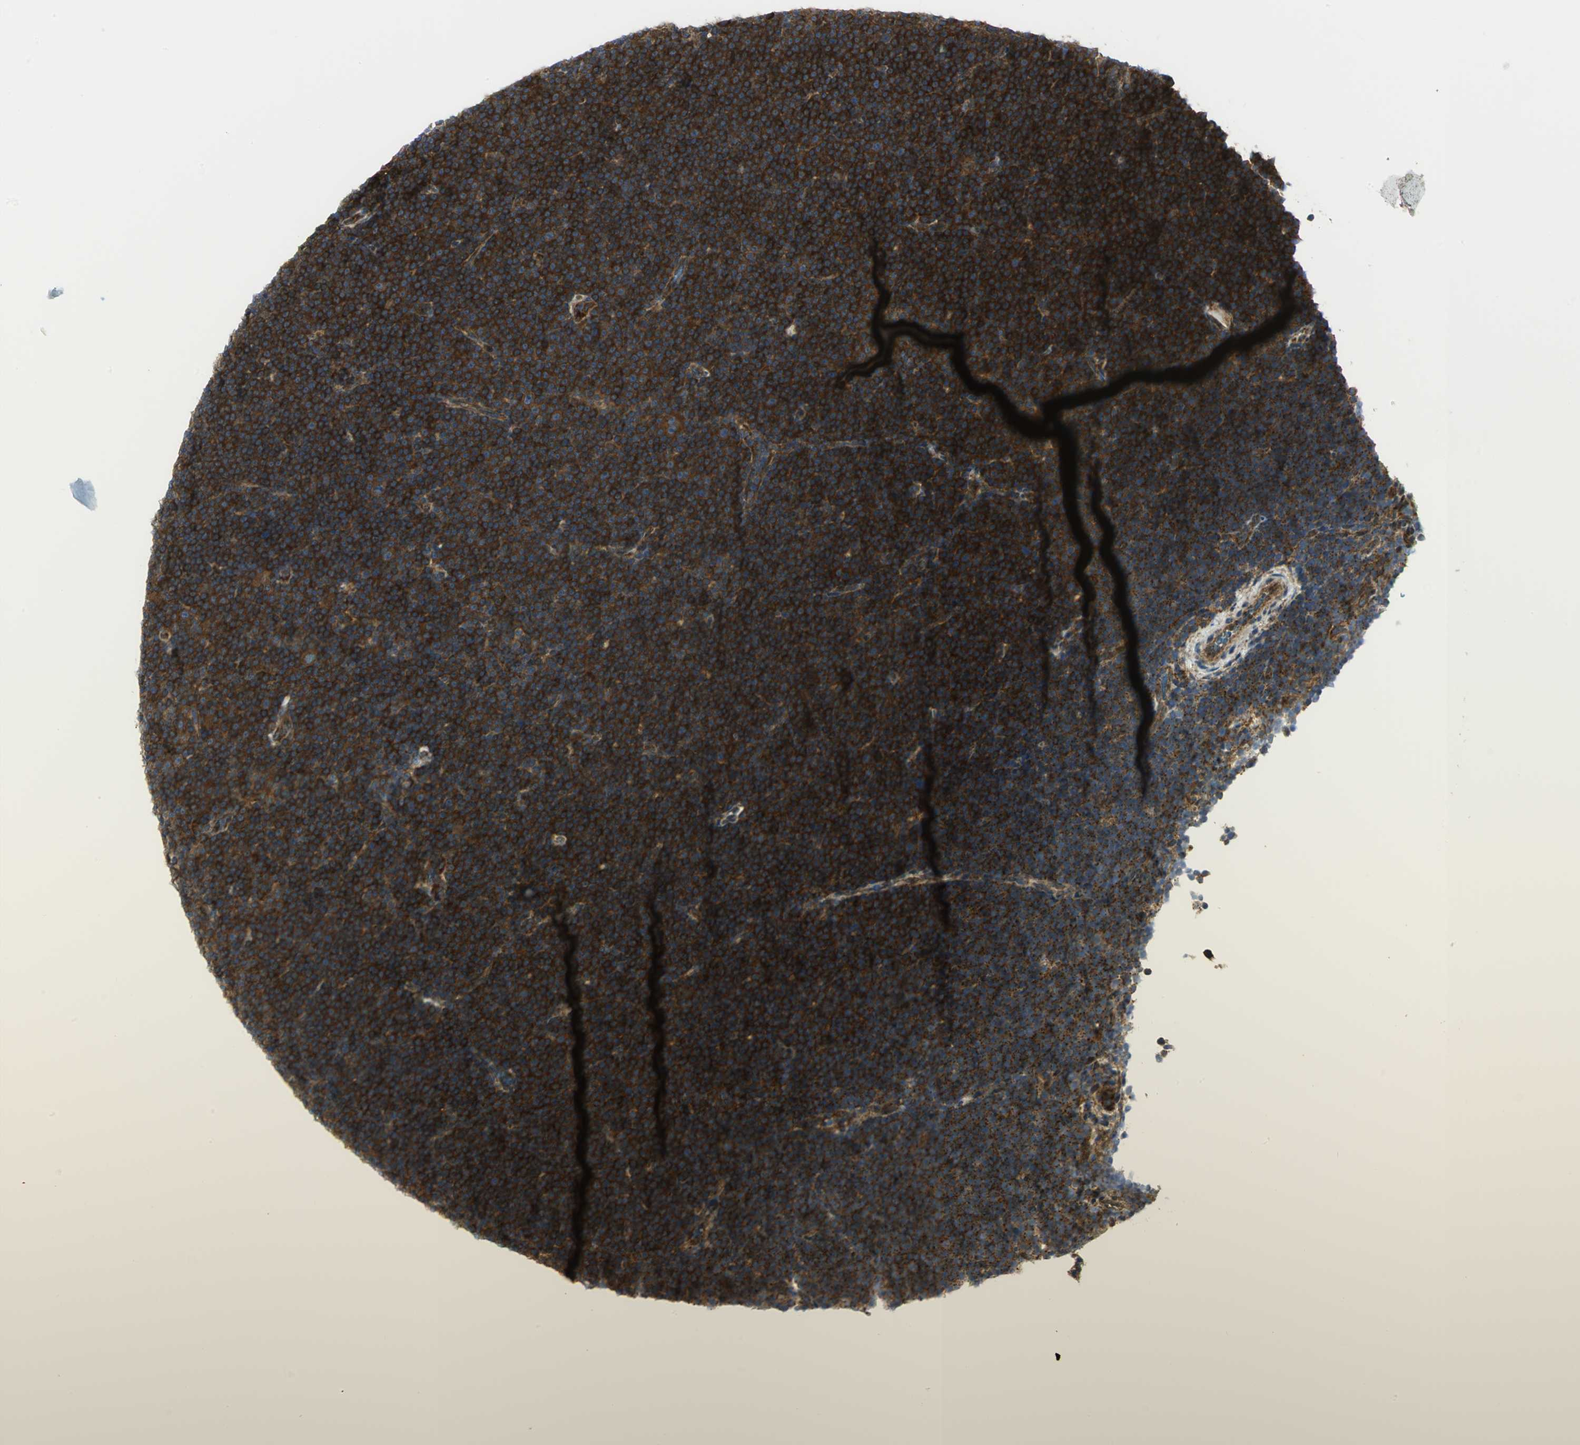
{"staining": {"intensity": "strong", "quantity": ">75%", "location": "cytoplasmic/membranous"}, "tissue": "lymphoma", "cell_type": "Tumor cells", "image_type": "cancer", "snomed": [{"axis": "morphology", "description": "Malignant lymphoma, non-Hodgkin's type, Low grade"}, {"axis": "topography", "description": "Lymph node"}], "caption": "DAB immunohistochemical staining of human low-grade malignant lymphoma, non-Hodgkin's type shows strong cytoplasmic/membranous protein positivity in about >75% of tumor cells.", "gene": "EEA1", "patient": {"sex": "female", "age": 67}}